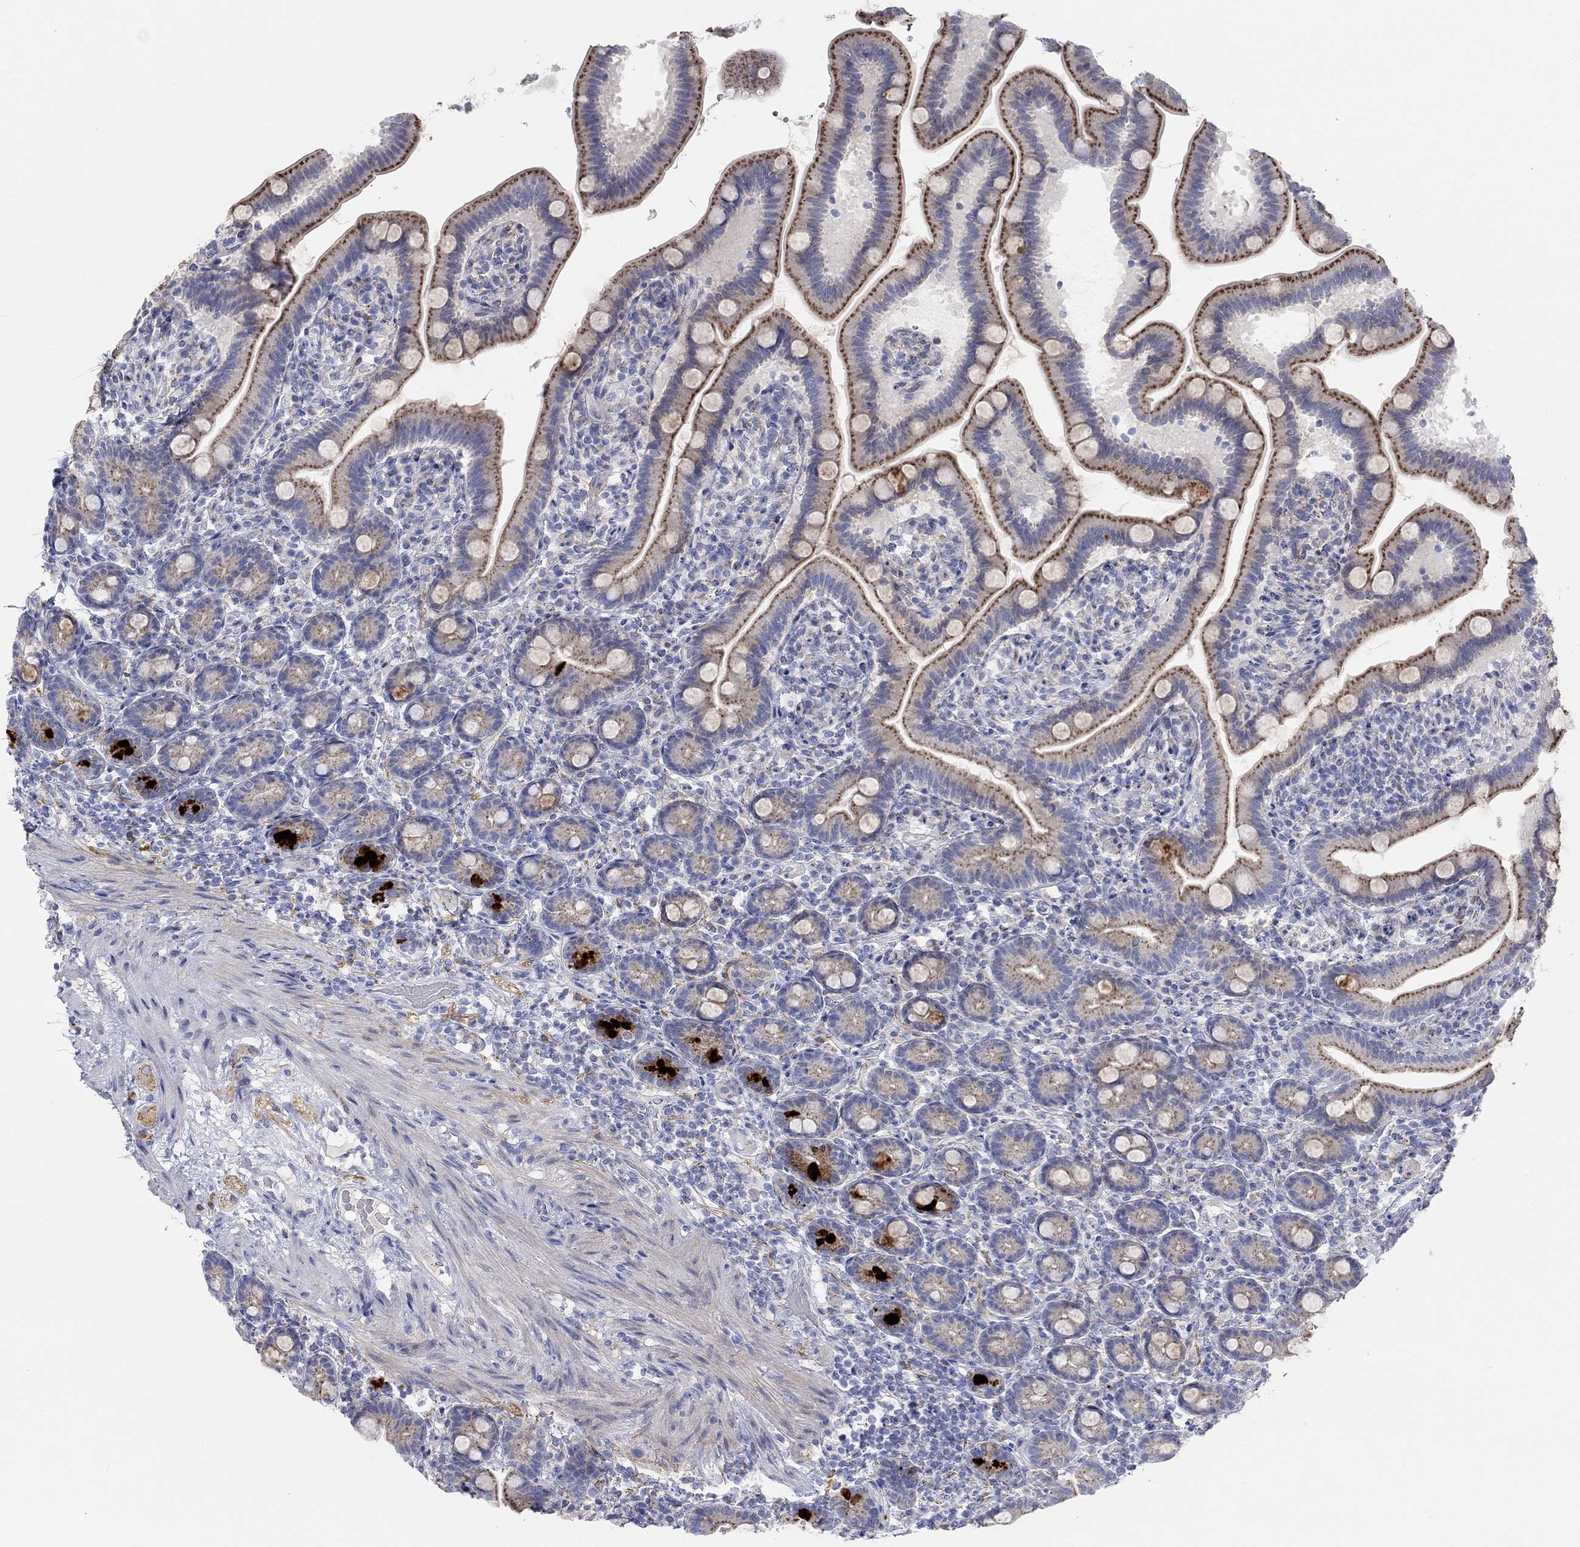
{"staining": {"intensity": "strong", "quantity": "<25%", "location": "cytoplasmic/membranous"}, "tissue": "small intestine", "cell_type": "Glandular cells", "image_type": "normal", "snomed": [{"axis": "morphology", "description": "Normal tissue, NOS"}, {"axis": "topography", "description": "Small intestine"}], "caption": "This micrograph reveals immunohistochemistry (IHC) staining of unremarkable human small intestine, with medium strong cytoplasmic/membranous positivity in approximately <25% of glandular cells.", "gene": "NAV3", "patient": {"sex": "male", "age": 66}}